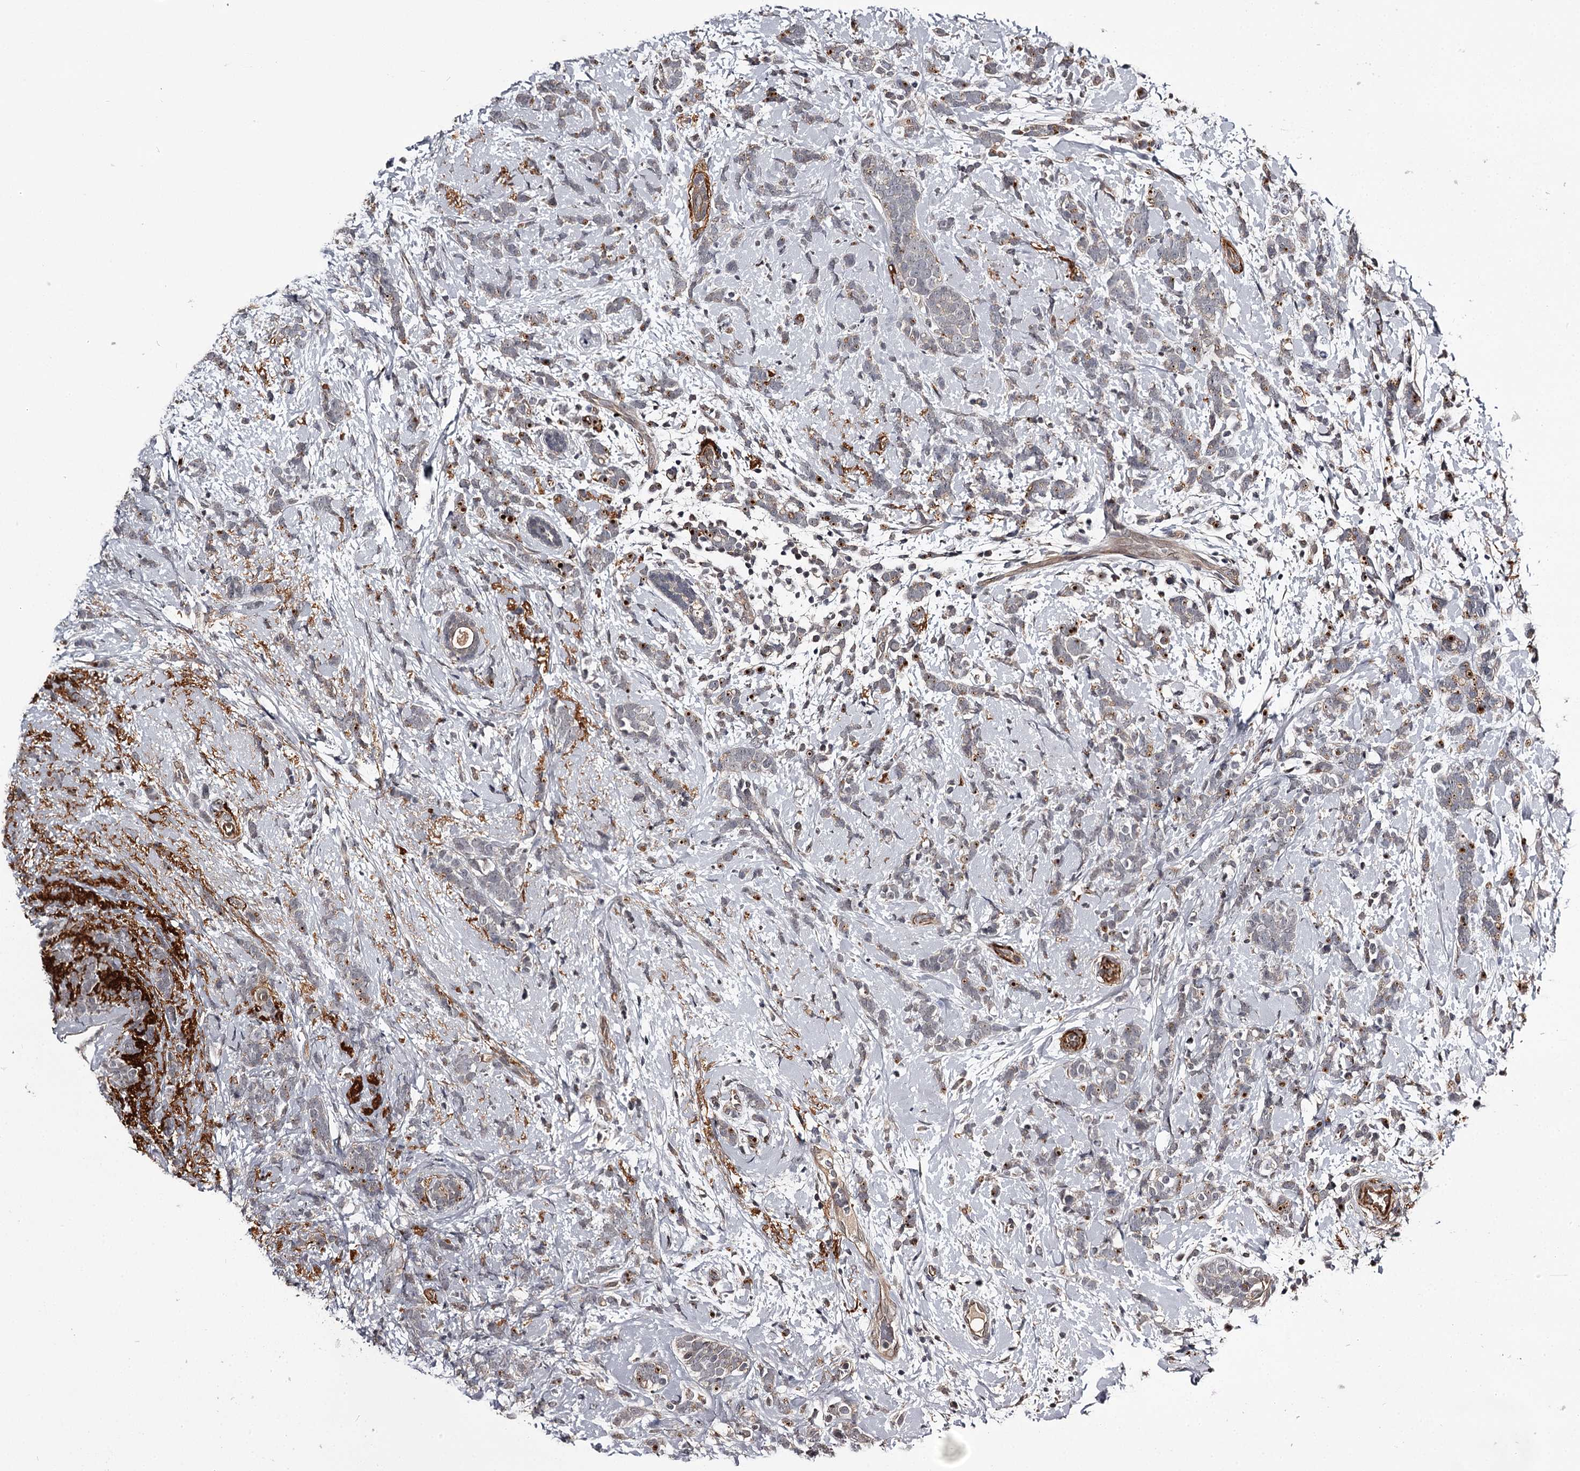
{"staining": {"intensity": "moderate", "quantity": "<25%", "location": "cytoplasmic/membranous"}, "tissue": "breast cancer", "cell_type": "Tumor cells", "image_type": "cancer", "snomed": [{"axis": "morphology", "description": "Lobular carcinoma"}, {"axis": "topography", "description": "Breast"}], "caption": "Immunohistochemical staining of lobular carcinoma (breast) displays low levels of moderate cytoplasmic/membranous protein expression in about <25% of tumor cells.", "gene": "CWF19L2", "patient": {"sex": "female", "age": 58}}